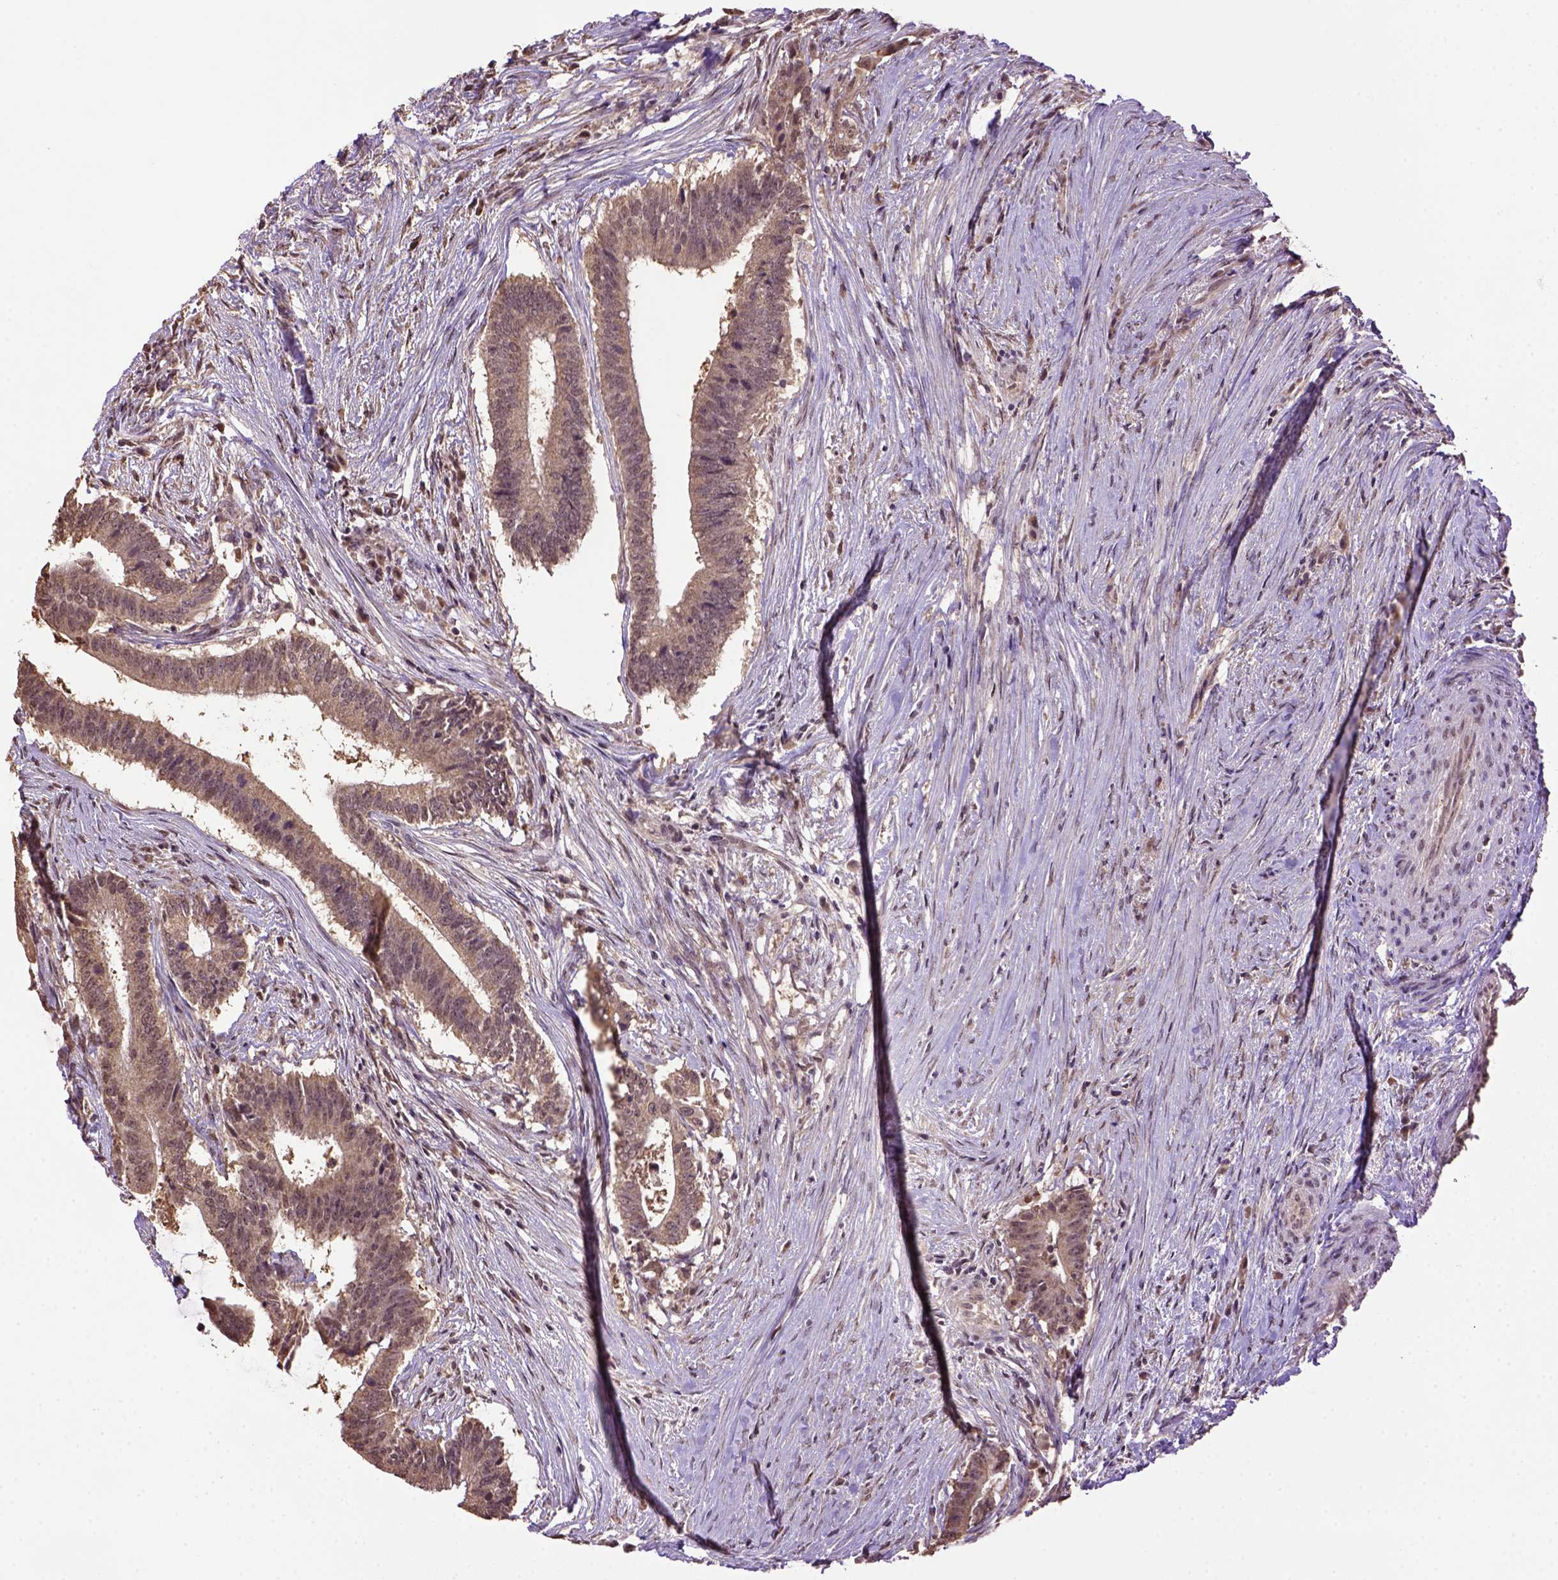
{"staining": {"intensity": "weak", "quantity": ">75%", "location": "cytoplasmic/membranous"}, "tissue": "colorectal cancer", "cell_type": "Tumor cells", "image_type": "cancer", "snomed": [{"axis": "morphology", "description": "Adenocarcinoma, NOS"}, {"axis": "topography", "description": "Colon"}], "caption": "Approximately >75% of tumor cells in colorectal cancer demonstrate weak cytoplasmic/membranous protein positivity as visualized by brown immunohistochemical staining.", "gene": "WDR17", "patient": {"sex": "female", "age": 43}}